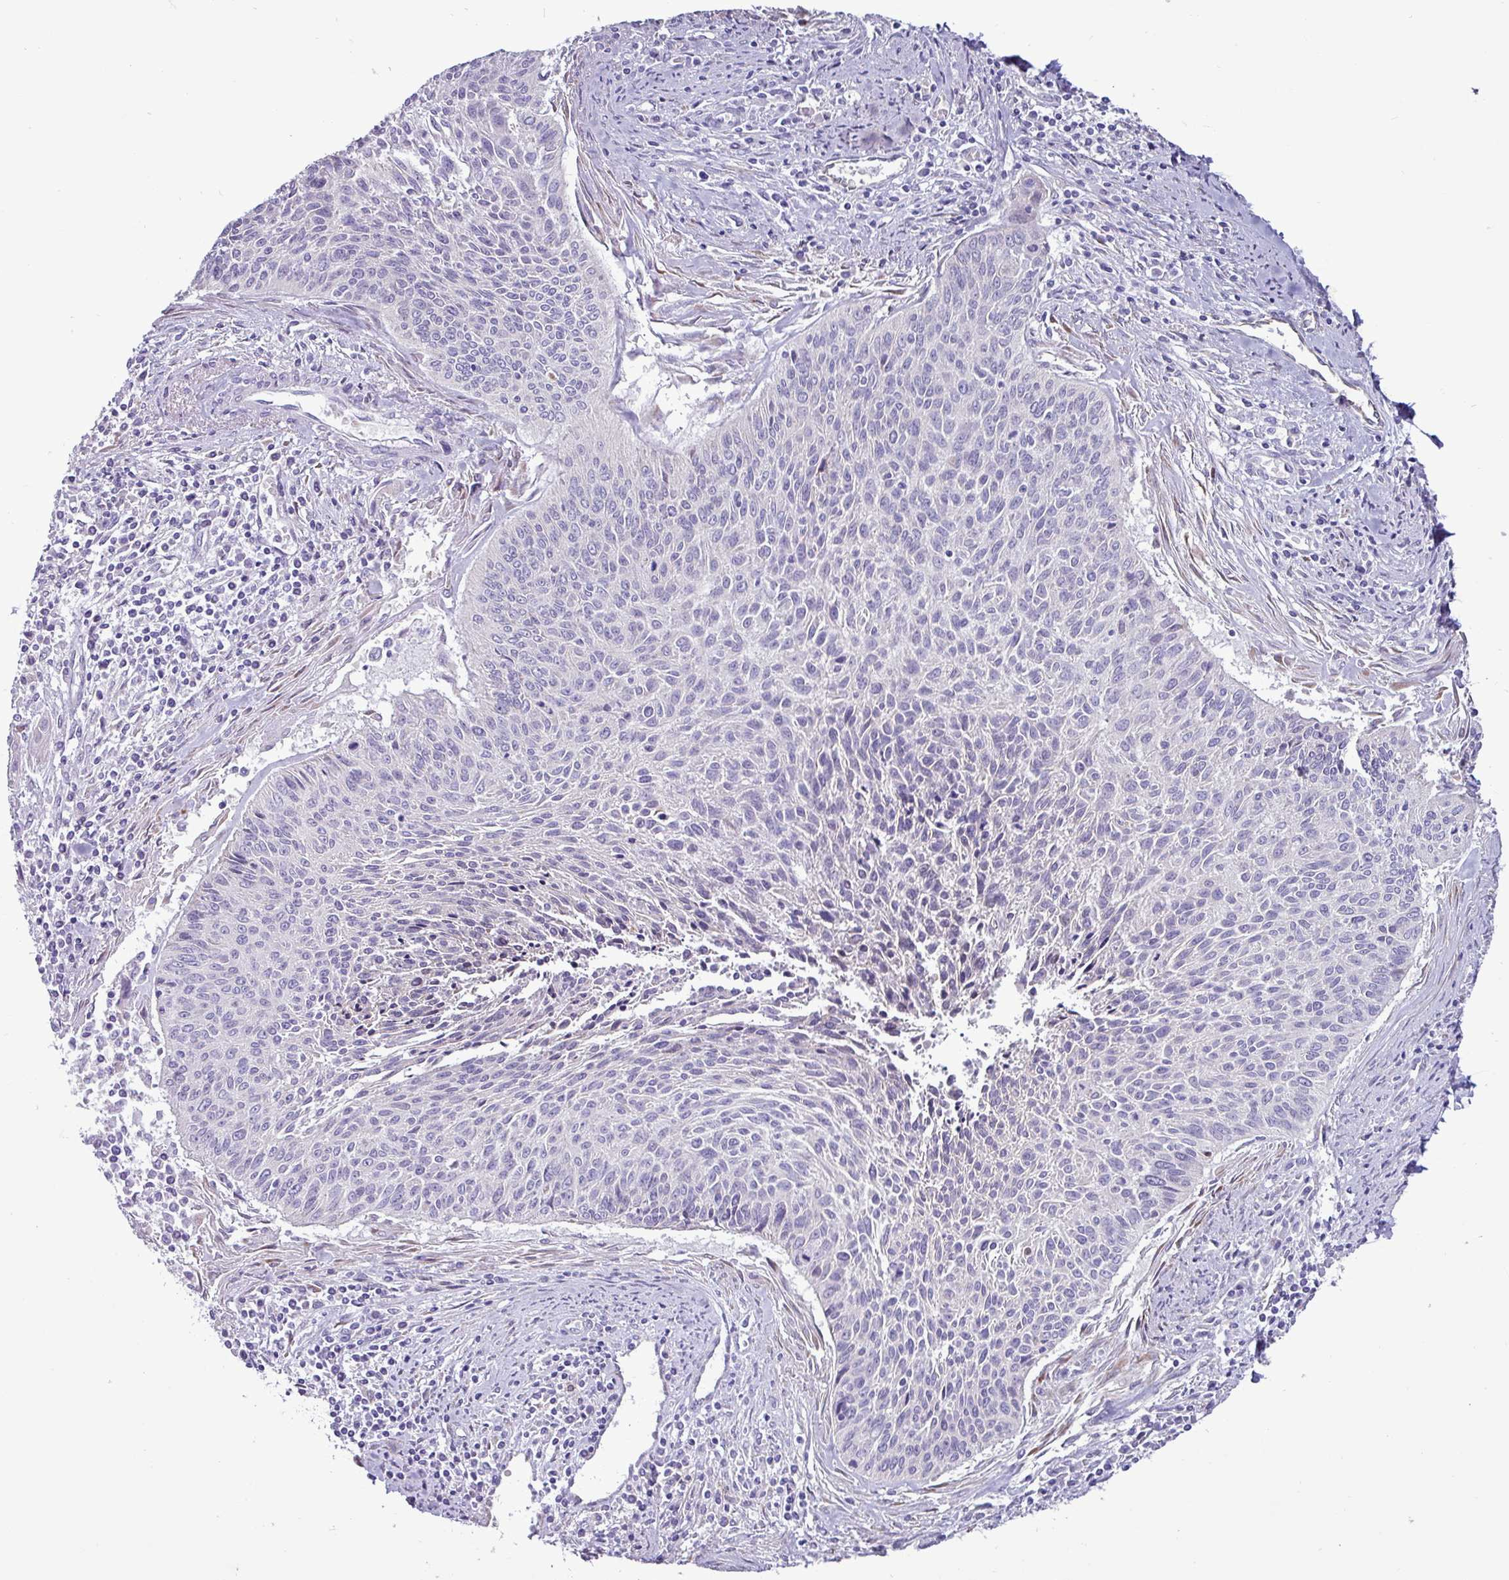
{"staining": {"intensity": "negative", "quantity": "none", "location": "none"}, "tissue": "cervical cancer", "cell_type": "Tumor cells", "image_type": "cancer", "snomed": [{"axis": "morphology", "description": "Squamous cell carcinoma, NOS"}, {"axis": "topography", "description": "Cervix"}], "caption": "The histopathology image reveals no staining of tumor cells in squamous cell carcinoma (cervical). (IHC, brightfield microscopy, high magnification).", "gene": "PPP1R35", "patient": {"sex": "female", "age": 55}}